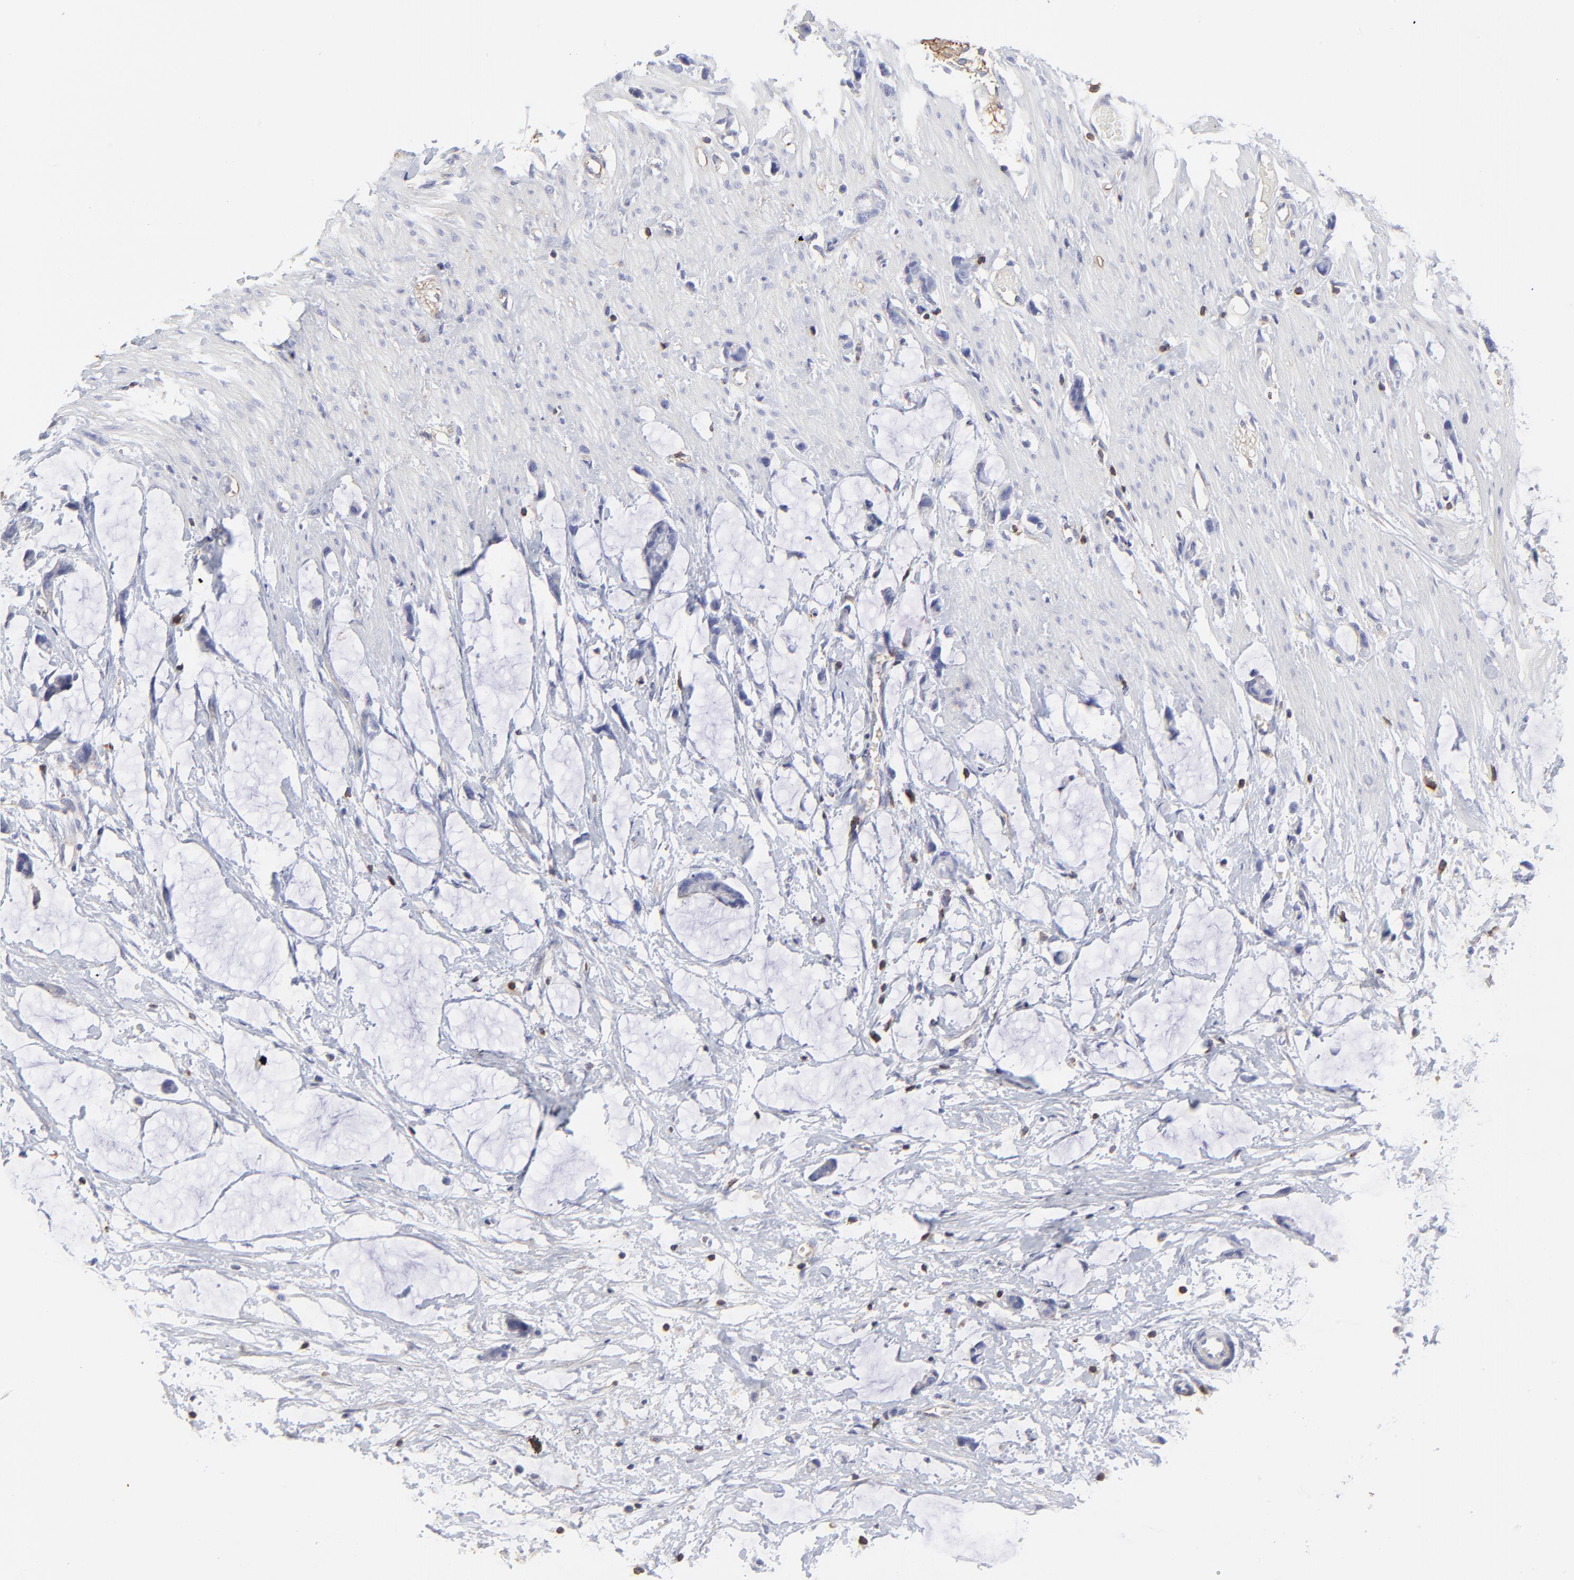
{"staining": {"intensity": "negative", "quantity": "none", "location": "none"}, "tissue": "colorectal cancer", "cell_type": "Tumor cells", "image_type": "cancer", "snomed": [{"axis": "morphology", "description": "Adenocarcinoma, NOS"}, {"axis": "topography", "description": "Colon"}], "caption": "Adenocarcinoma (colorectal) was stained to show a protein in brown. There is no significant expression in tumor cells. (DAB immunohistochemistry visualized using brightfield microscopy, high magnification).", "gene": "ANXA6", "patient": {"sex": "male", "age": 14}}